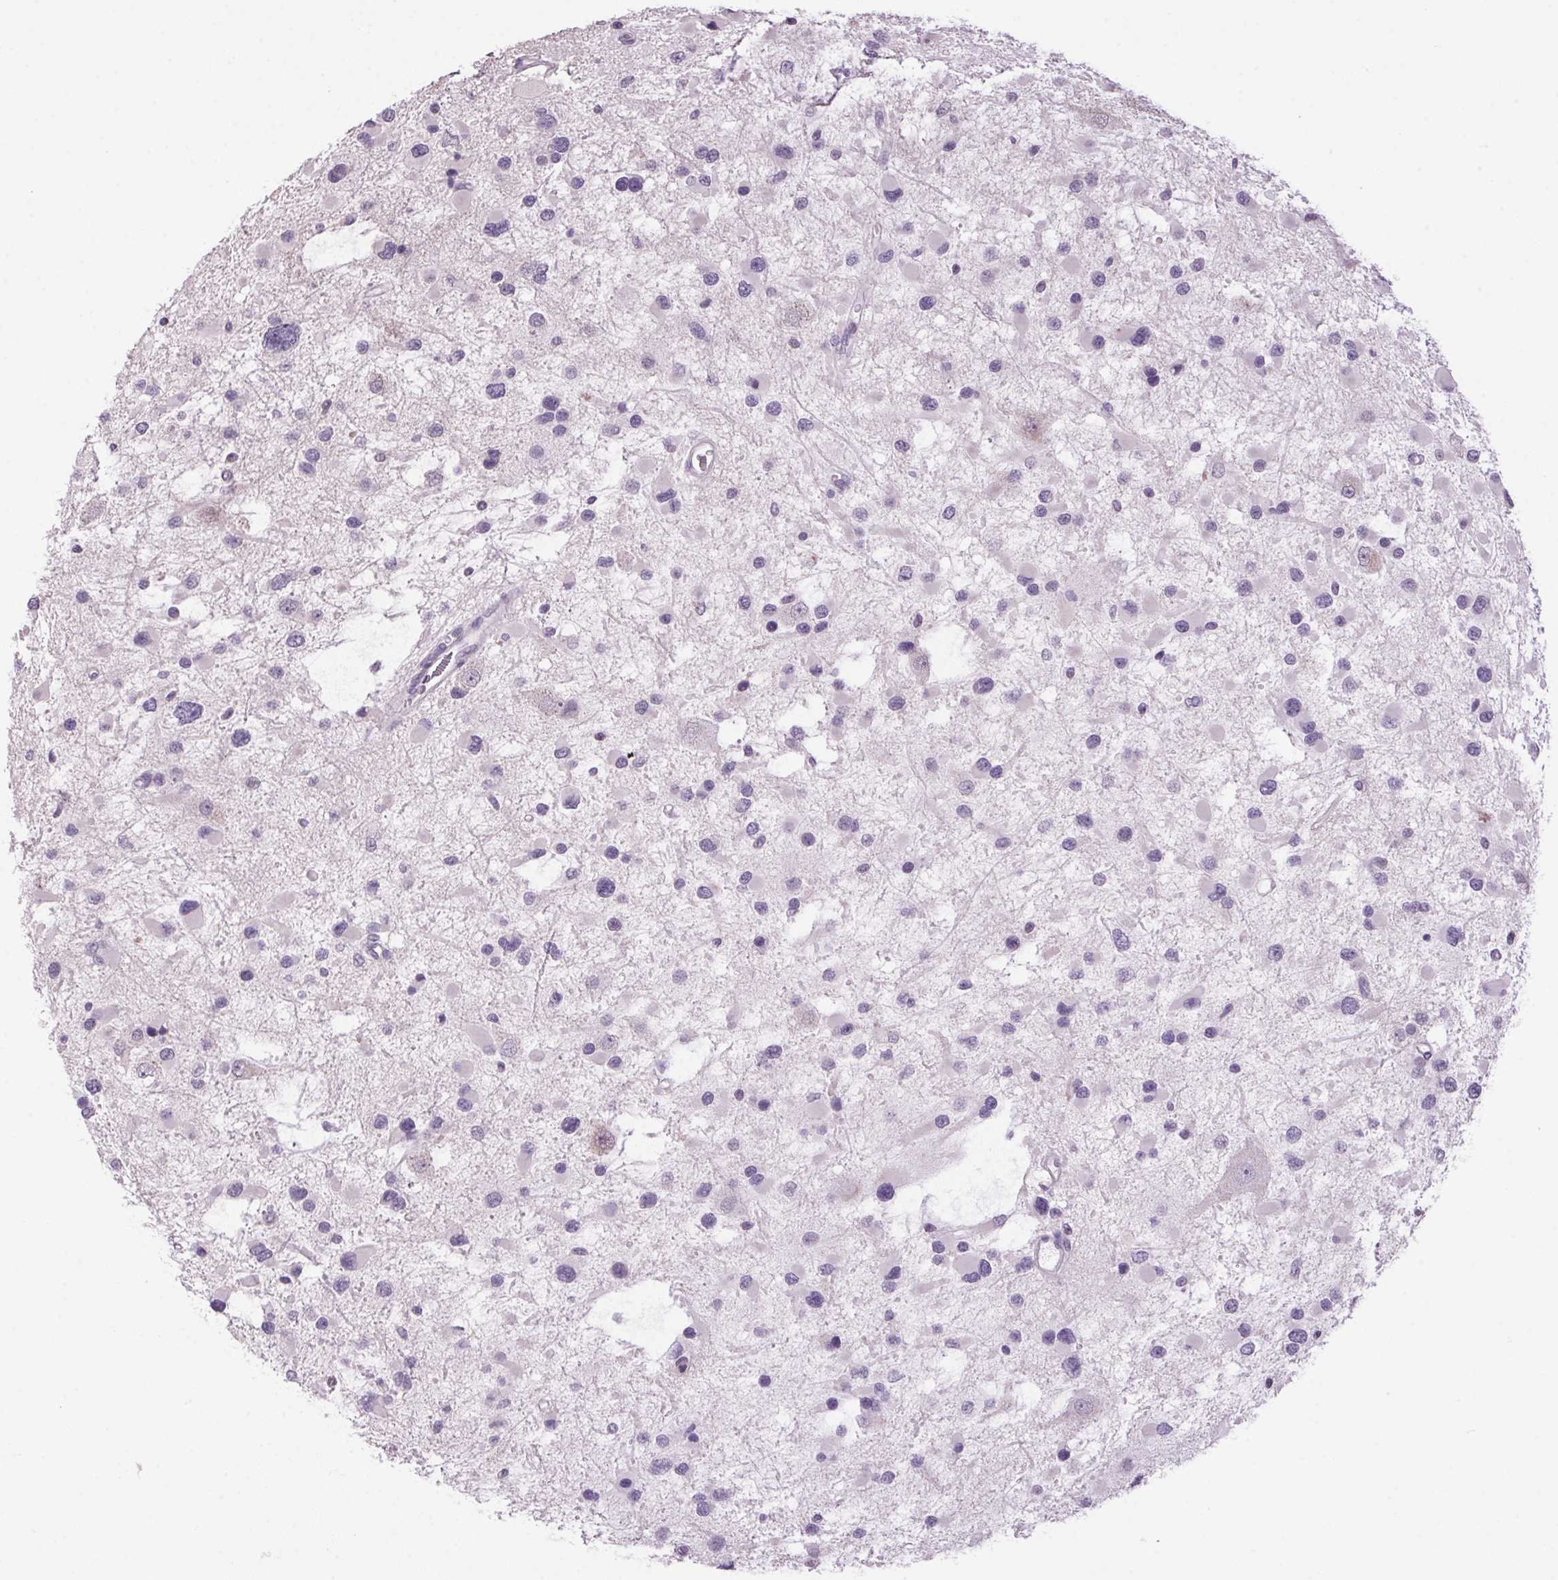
{"staining": {"intensity": "negative", "quantity": "none", "location": "none"}, "tissue": "glioma", "cell_type": "Tumor cells", "image_type": "cancer", "snomed": [{"axis": "morphology", "description": "Glioma, malignant, Low grade"}, {"axis": "topography", "description": "Brain"}], "caption": "A micrograph of human glioma is negative for staining in tumor cells. Brightfield microscopy of immunohistochemistry (IHC) stained with DAB (brown) and hematoxylin (blue), captured at high magnification.", "gene": "VWA3B", "patient": {"sex": "female", "age": 32}}